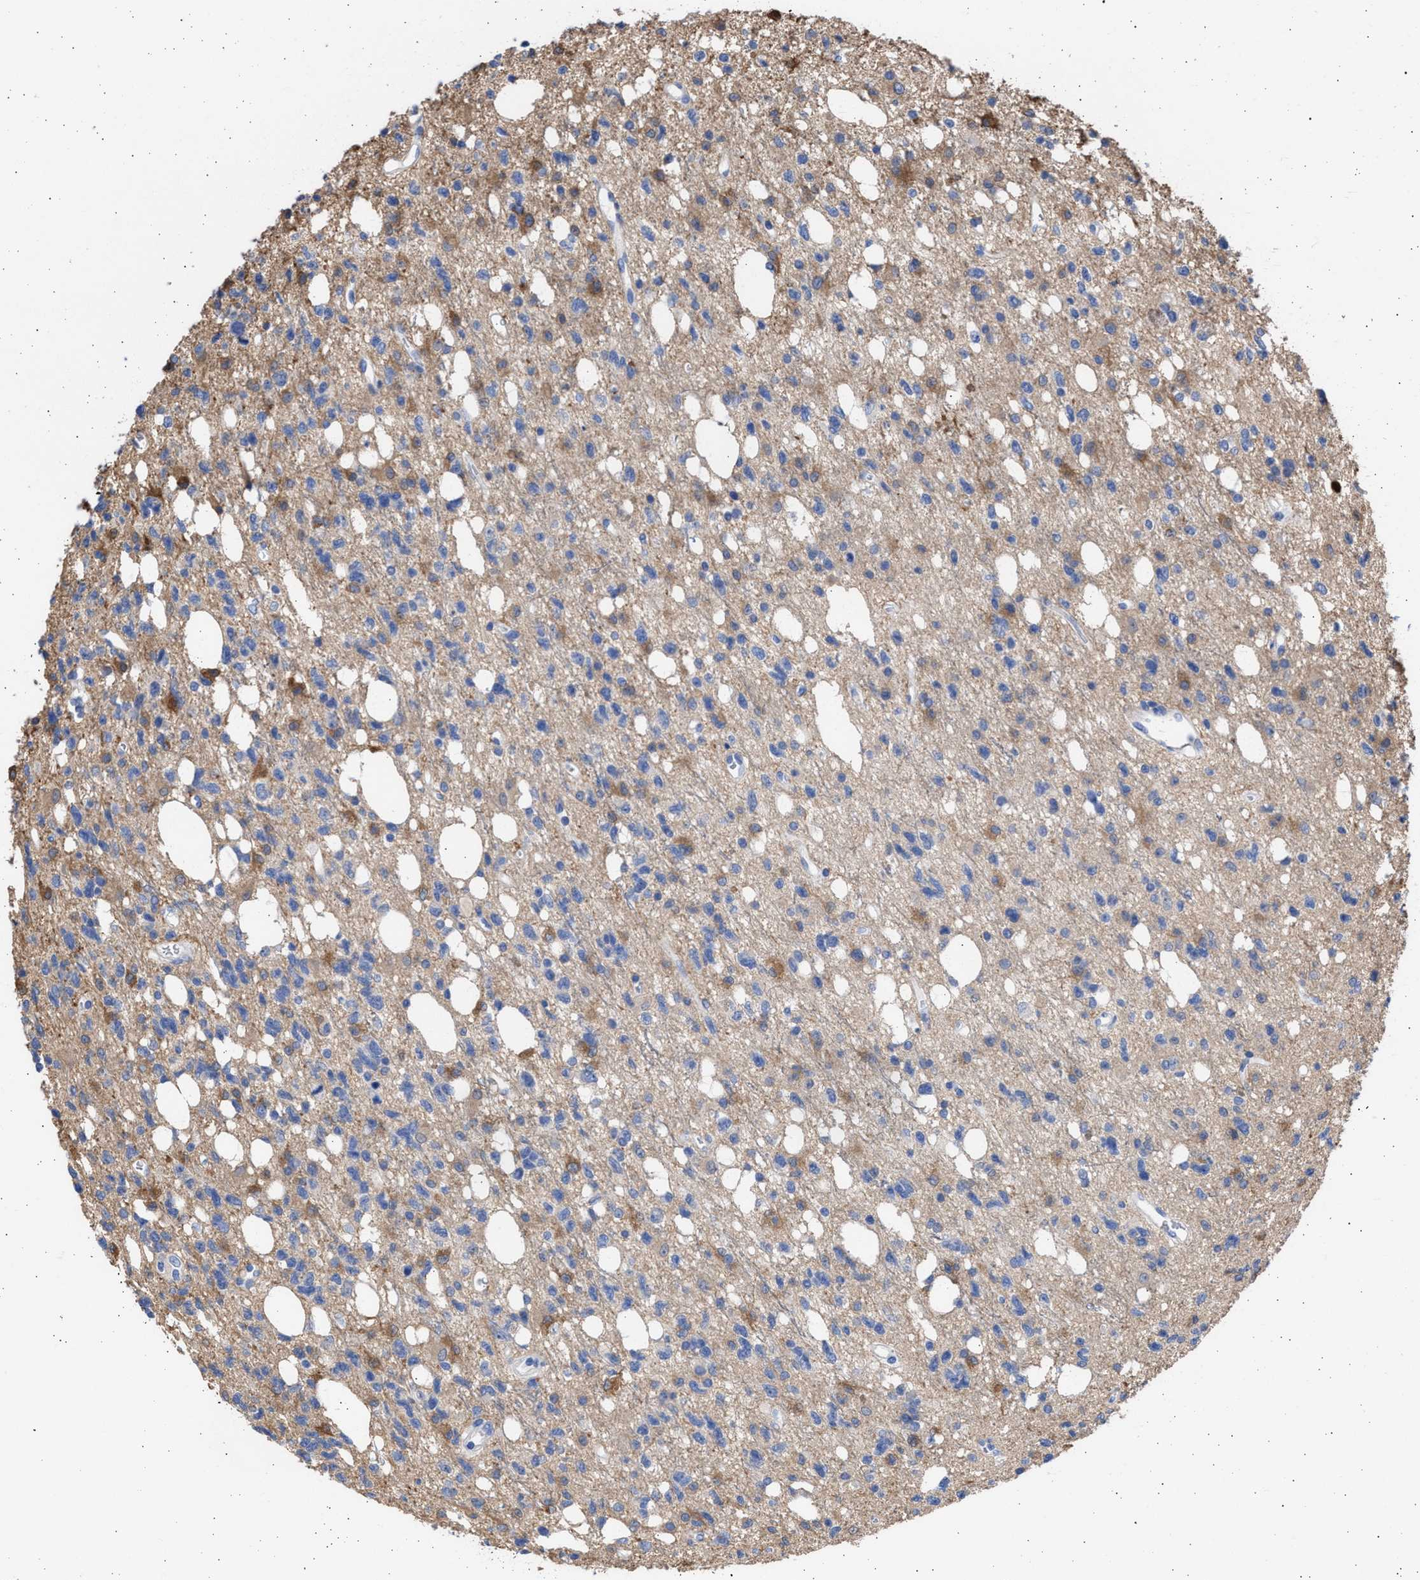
{"staining": {"intensity": "negative", "quantity": "none", "location": "none"}, "tissue": "glioma", "cell_type": "Tumor cells", "image_type": "cancer", "snomed": [{"axis": "morphology", "description": "Glioma, malignant, High grade"}, {"axis": "topography", "description": "Brain"}], "caption": "The image exhibits no significant expression in tumor cells of malignant glioma (high-grade).", "gene": "ALDOC", "patient": {"sex": "female", "age": 62}}